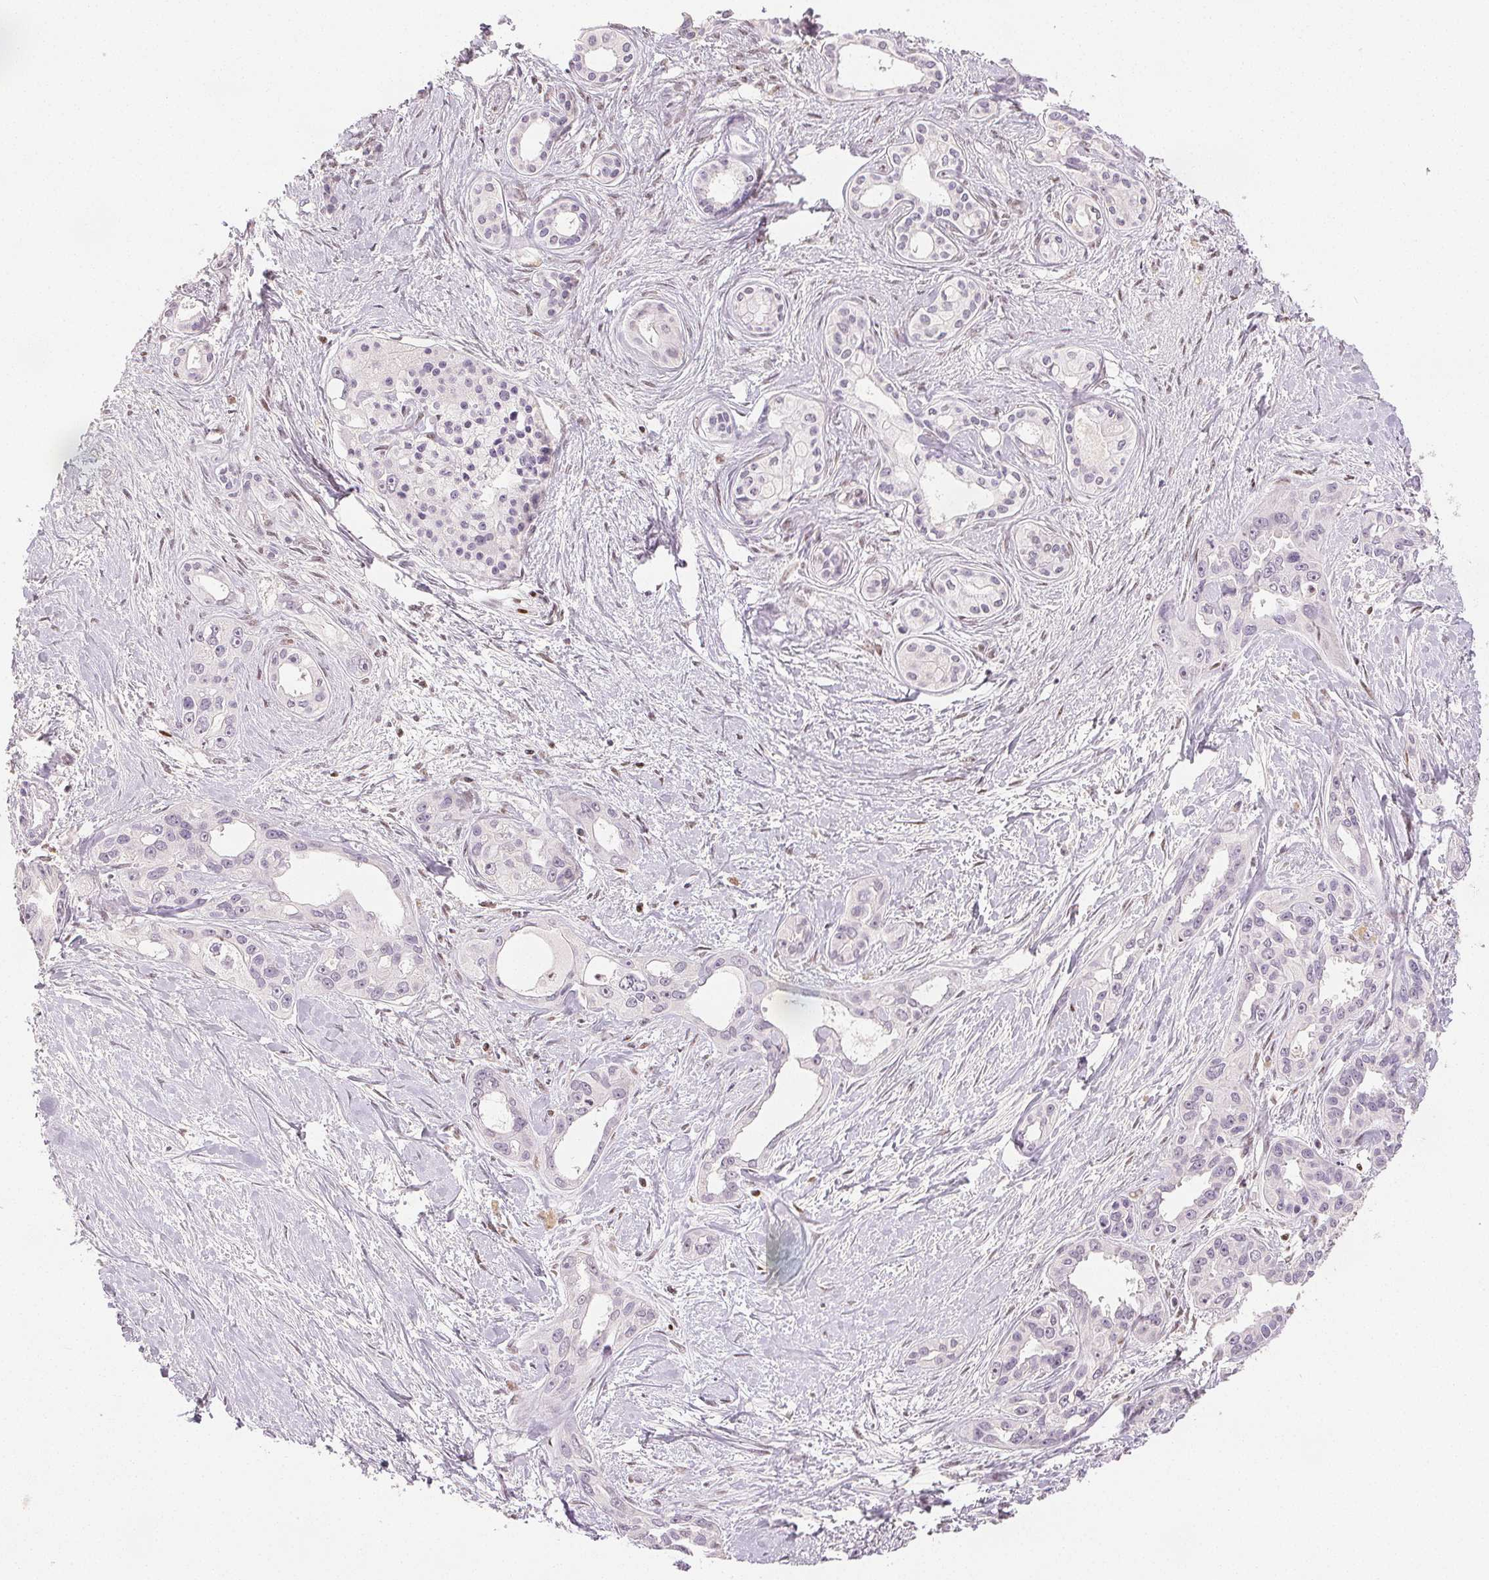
{"staining": {"intensity": "negative", "quantity": "none", "location": "none"}, "tissue": "pancreatic cancer", "cell_type": "Tumor cells", "image_type": "cancer", "snomed": [{"axis": "morphology", "description": "Adenocarcinoma, NOS"}, {"axis": "topography", "description": "Pancreas"}], "caption": "IHC image of pancreatic adenocarcinoma stained for a protein (brown), which exhibits no positivity in tumor cells.", "gene": "RUNX2", "patient": {"sex": "female", "age": 50}}